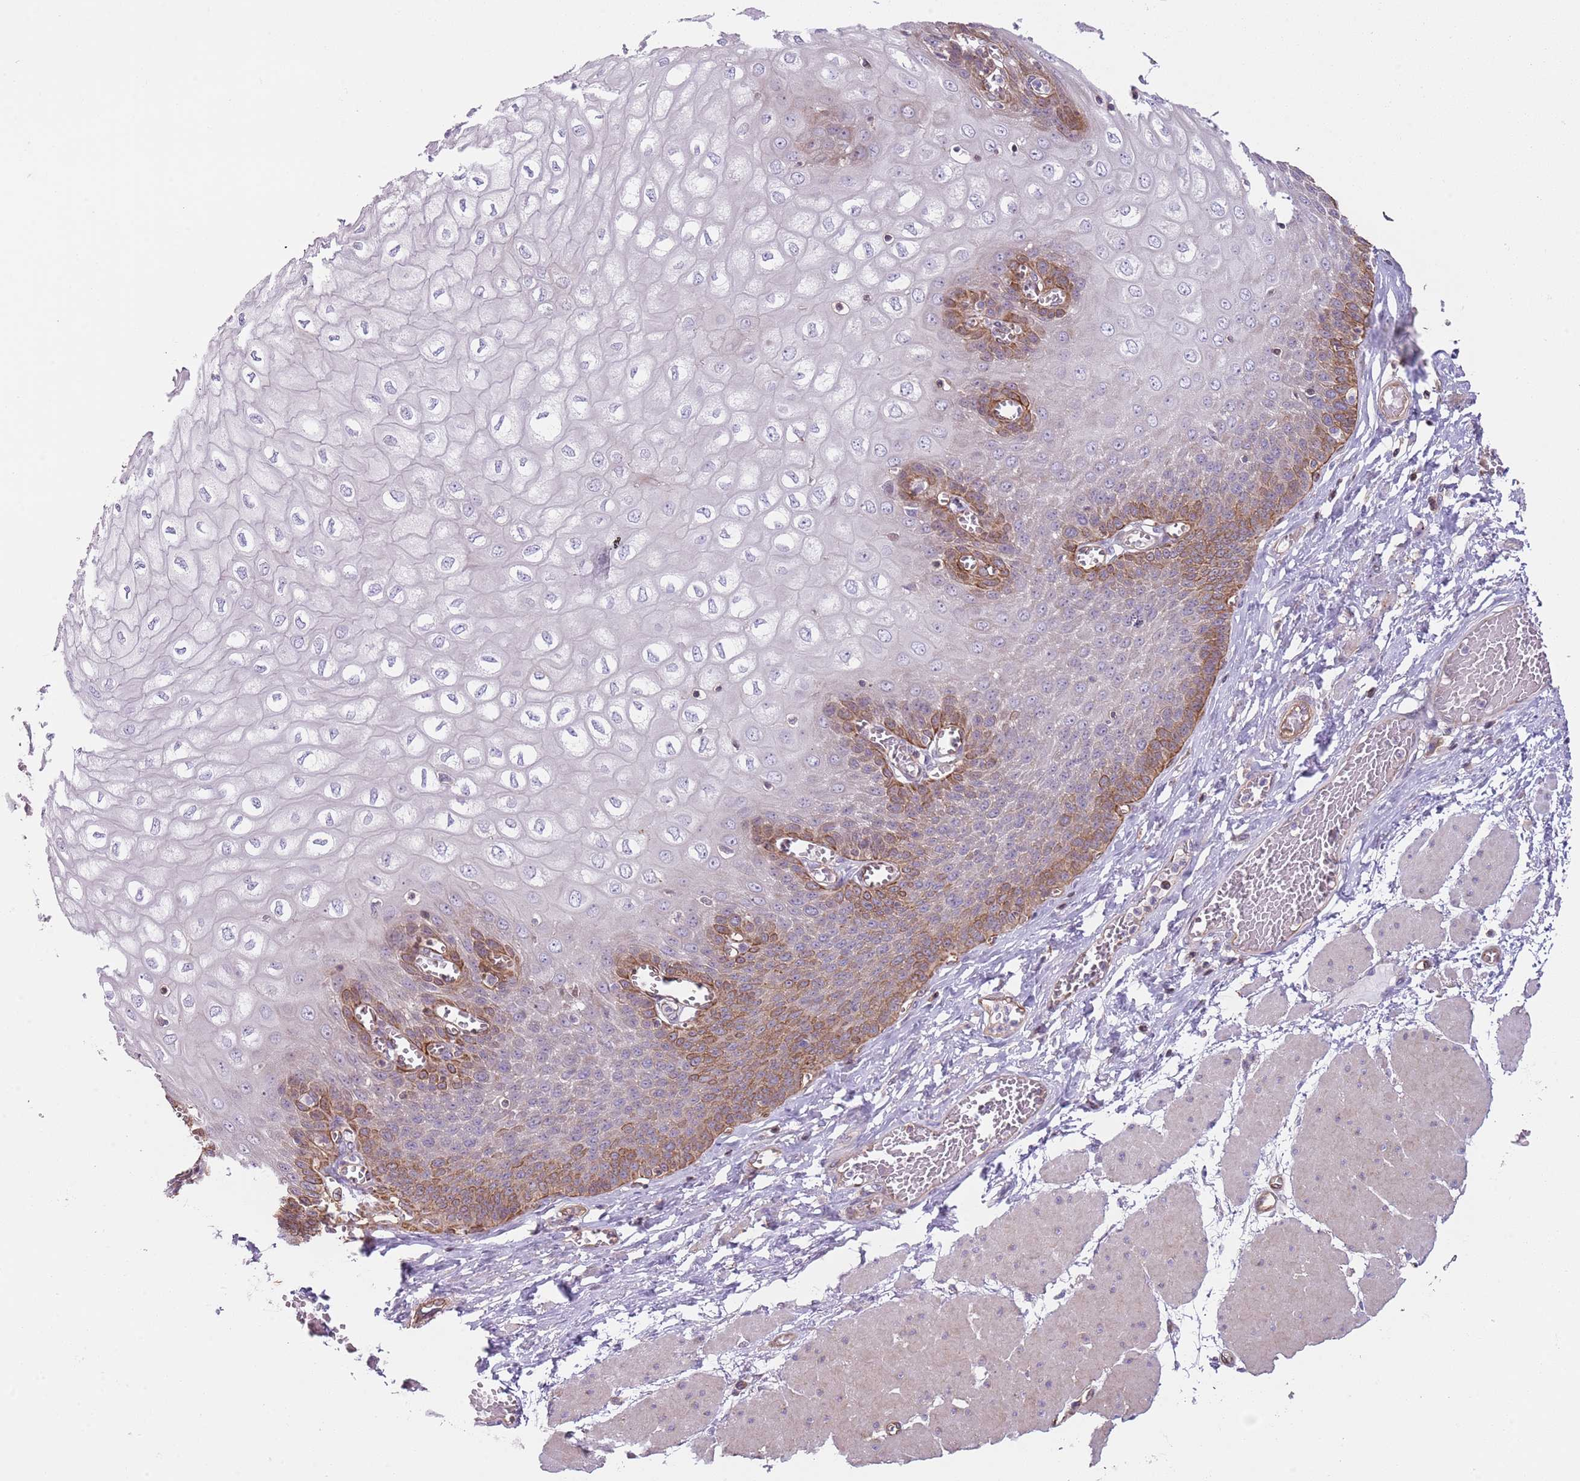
{"staining": {"intensity": "moderate", "quantity": "25%-75%", "location": "cytoplasmic/membranous"}, "tissue": "esophagus", "cell_type": "Squamous epithelial cells", "image_type": "normal", "snomed": [{"axis": "morphology", "description": "Normal tissue, NOS"}, {"axis": "topography", "description": "Esophagus"}], "caption": "Human esophagus stained for a protein (brown) exhibits moderate cytoplasmic/membranous positive staining in approximately 25%-75% of squamous epithelial cells.", "gene": "GNAI1", "patient": {"sex": "male", "age": 60}}